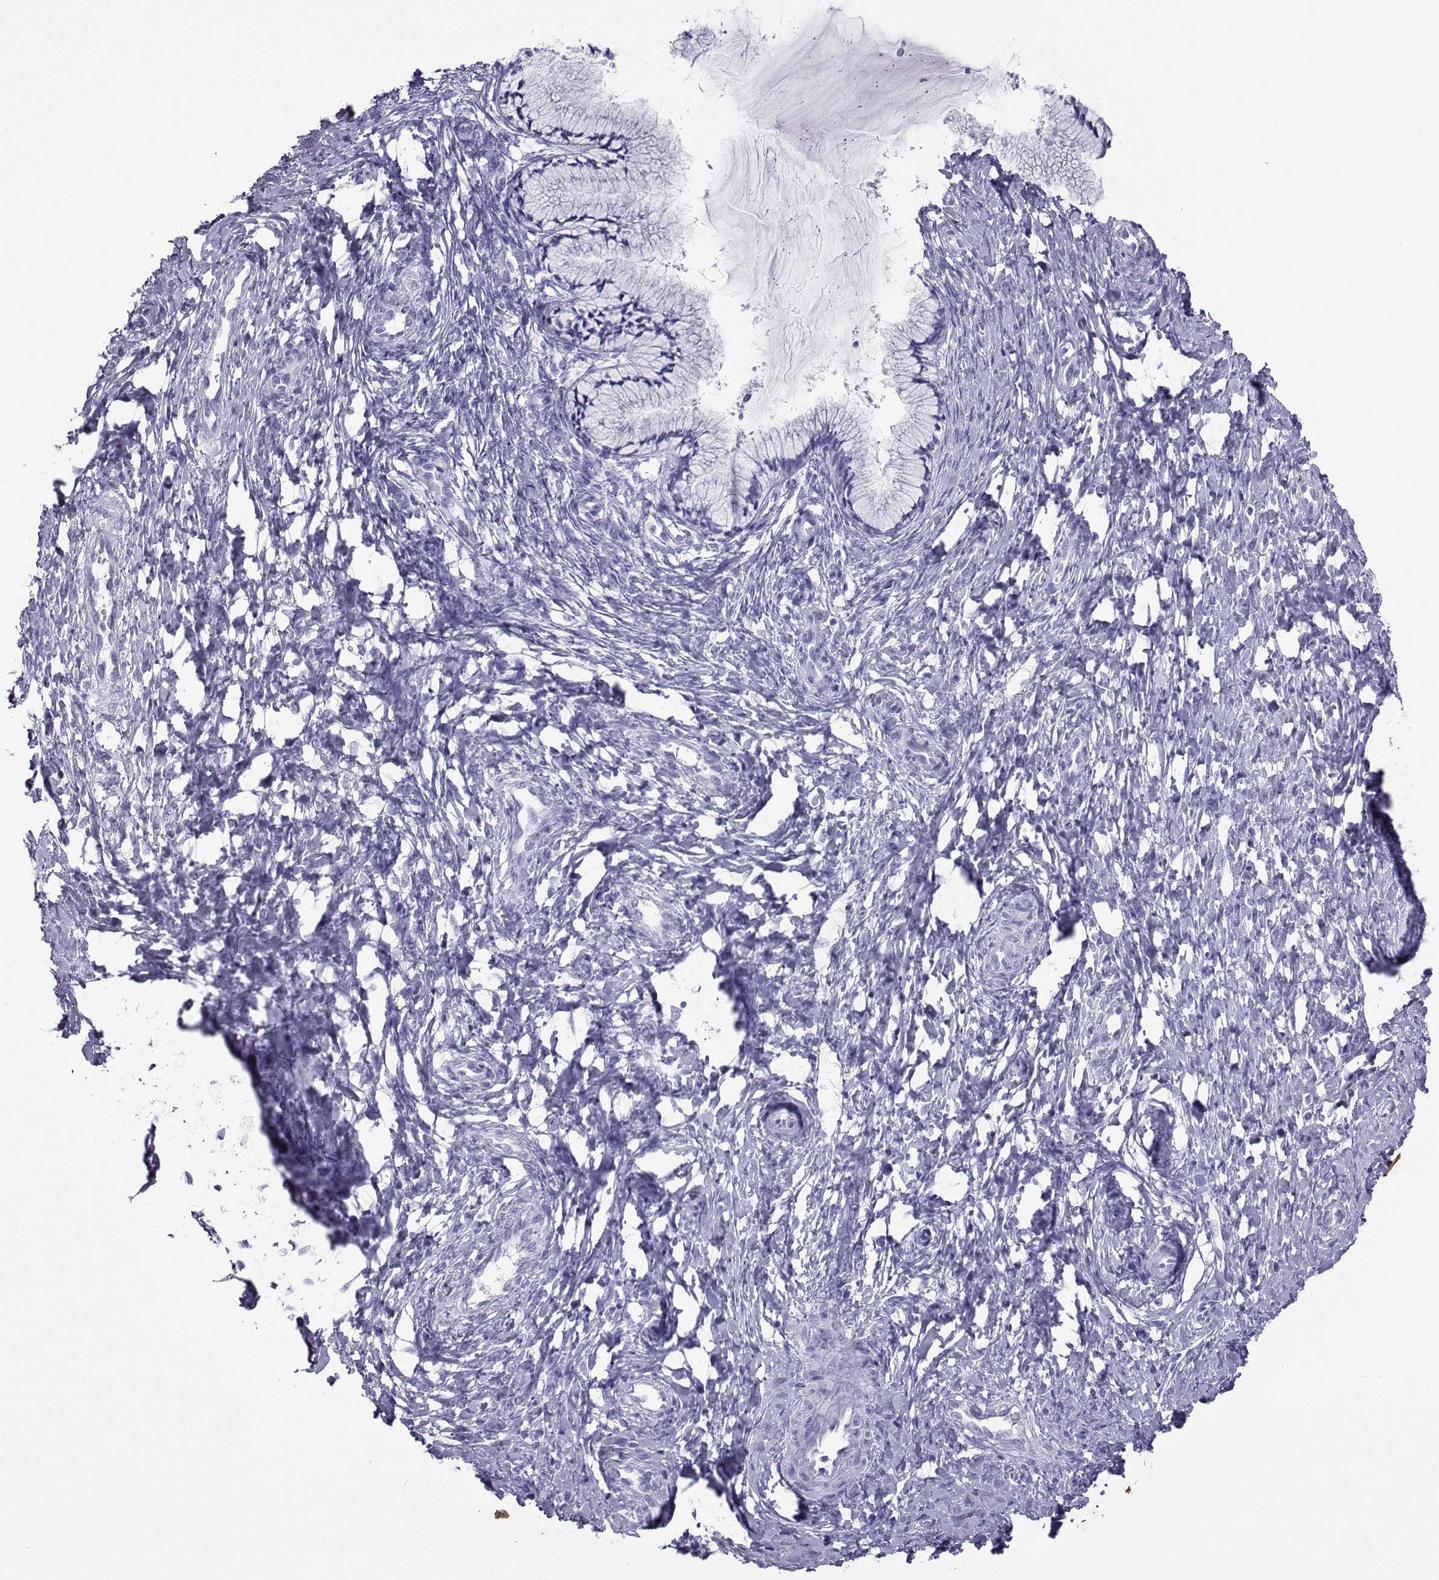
{"staining": {"intensity": "negative", "quantity": "none", "location": "none"}, "tissue": "cervix", "cell_type": "Glandular cells", "image_type": "normal", "snomed": [{"axis": "morphology", "description": "Normal tissue, NOS"}, {"axis": "topography", "description": "Cervix"}], "caption": "Immunohistochemistry (IHC) histopathology image of normal cervix: cervix stained with DAB (3,3'-diaminobenzidine) displays no significant protein staining in glandular cells. The staining was performed using DAB (3,3'-diaminobenzidine) to visualize the protein expression in brown, while the nuclei were stained in blue with hematoxylin (Magnification: 20x).", "gene": "LORICRIN", "patient": {"sex": "female", "age": 37}}